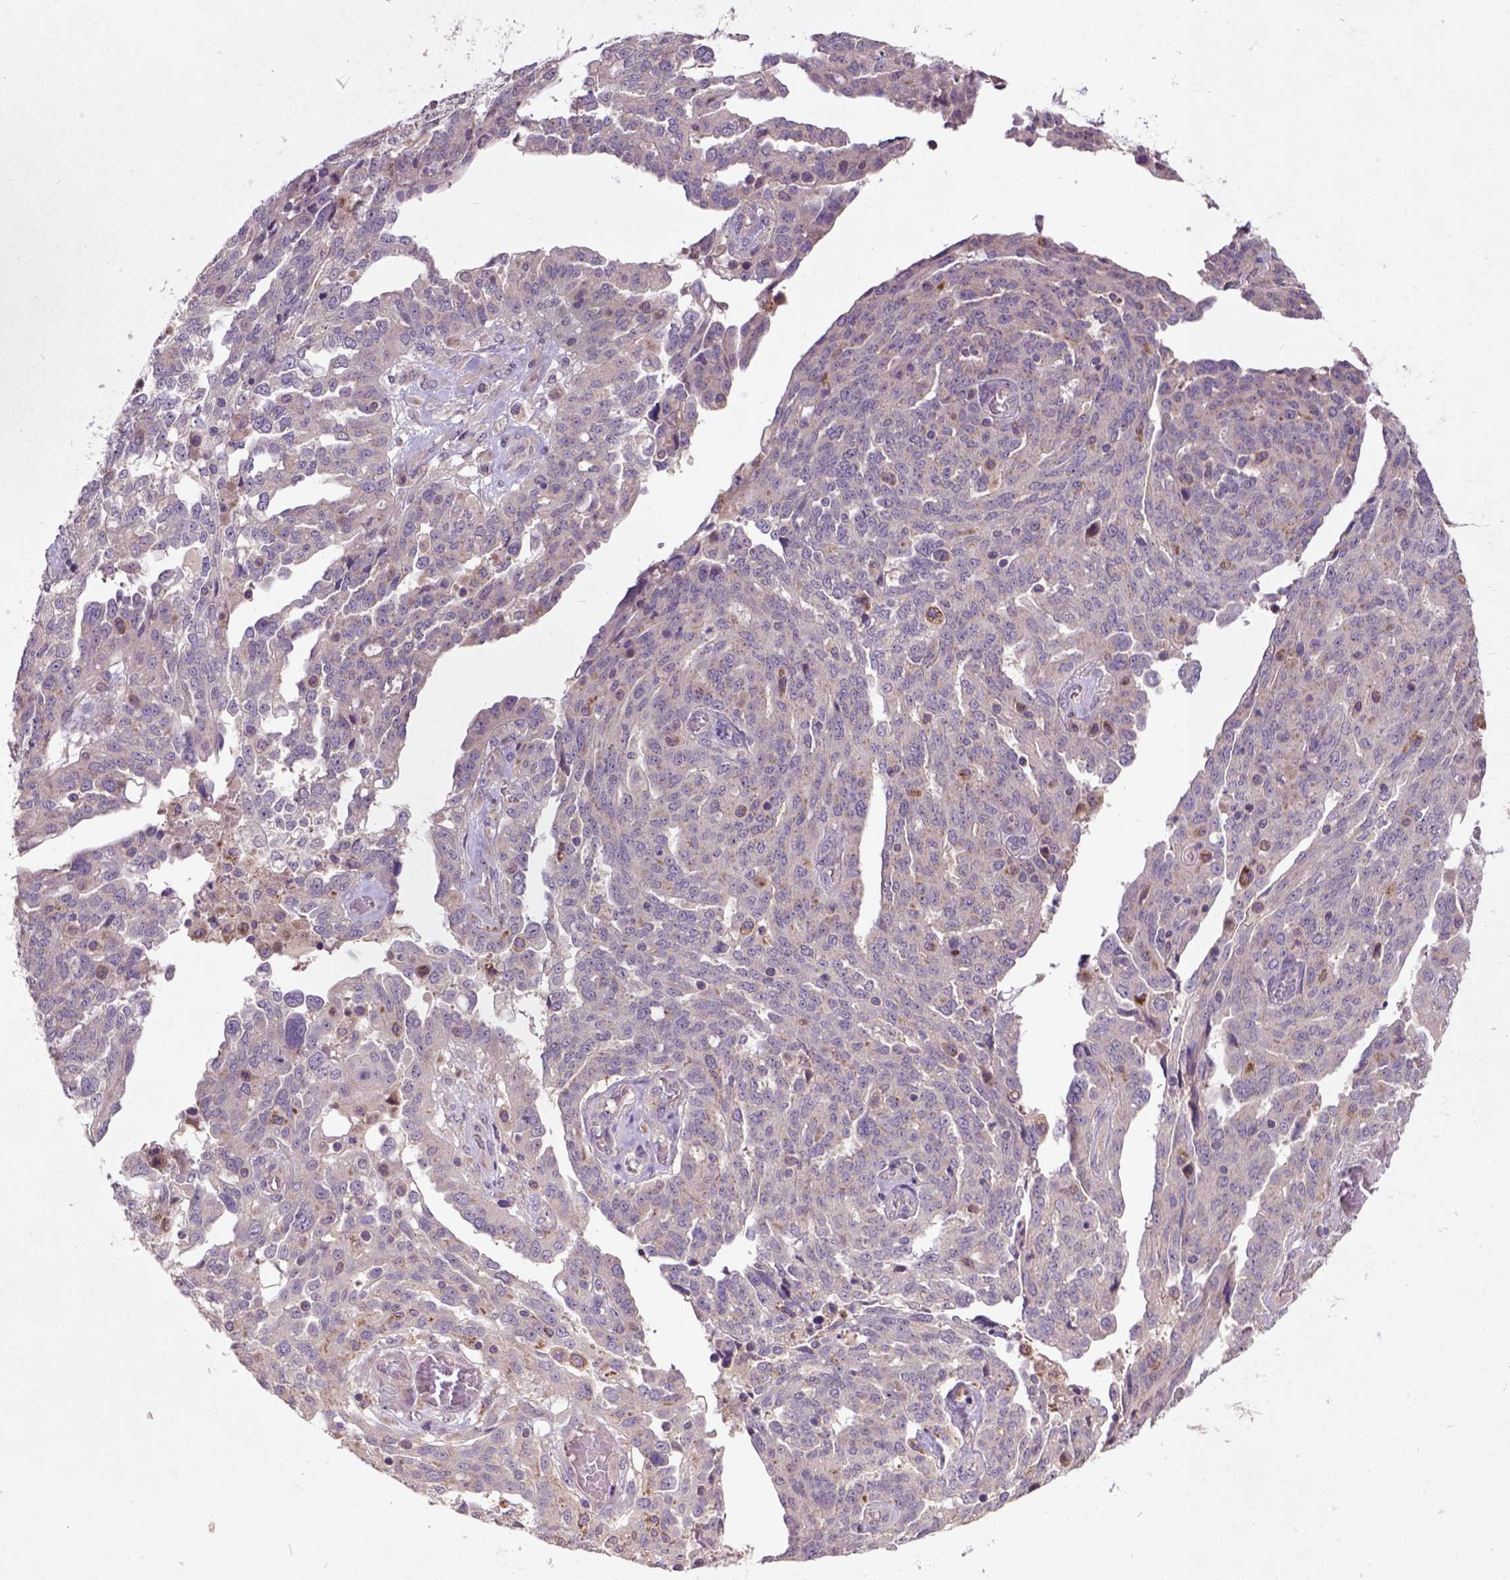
{"staining": {"intensity": "negative", "quantity": "none", "location": "none"}, "tissue": "ovarian cancer", "cell_type": "Tumor cells", "image_type": "cancer", "snomed": [{"axis": "morphology", "description": "Cystadenocarcinoma, serous, NOS"}, {"axis": "topography", "description": "Ovary"}], "caption": "This is an immunohistochemistry histopathology image of human ovarian cancer (serous cystadenocarcinoma). There is no positivity in tumor cells.", "gene": "KBTBD8", "patient": {"sex": "female", "age": 67}}